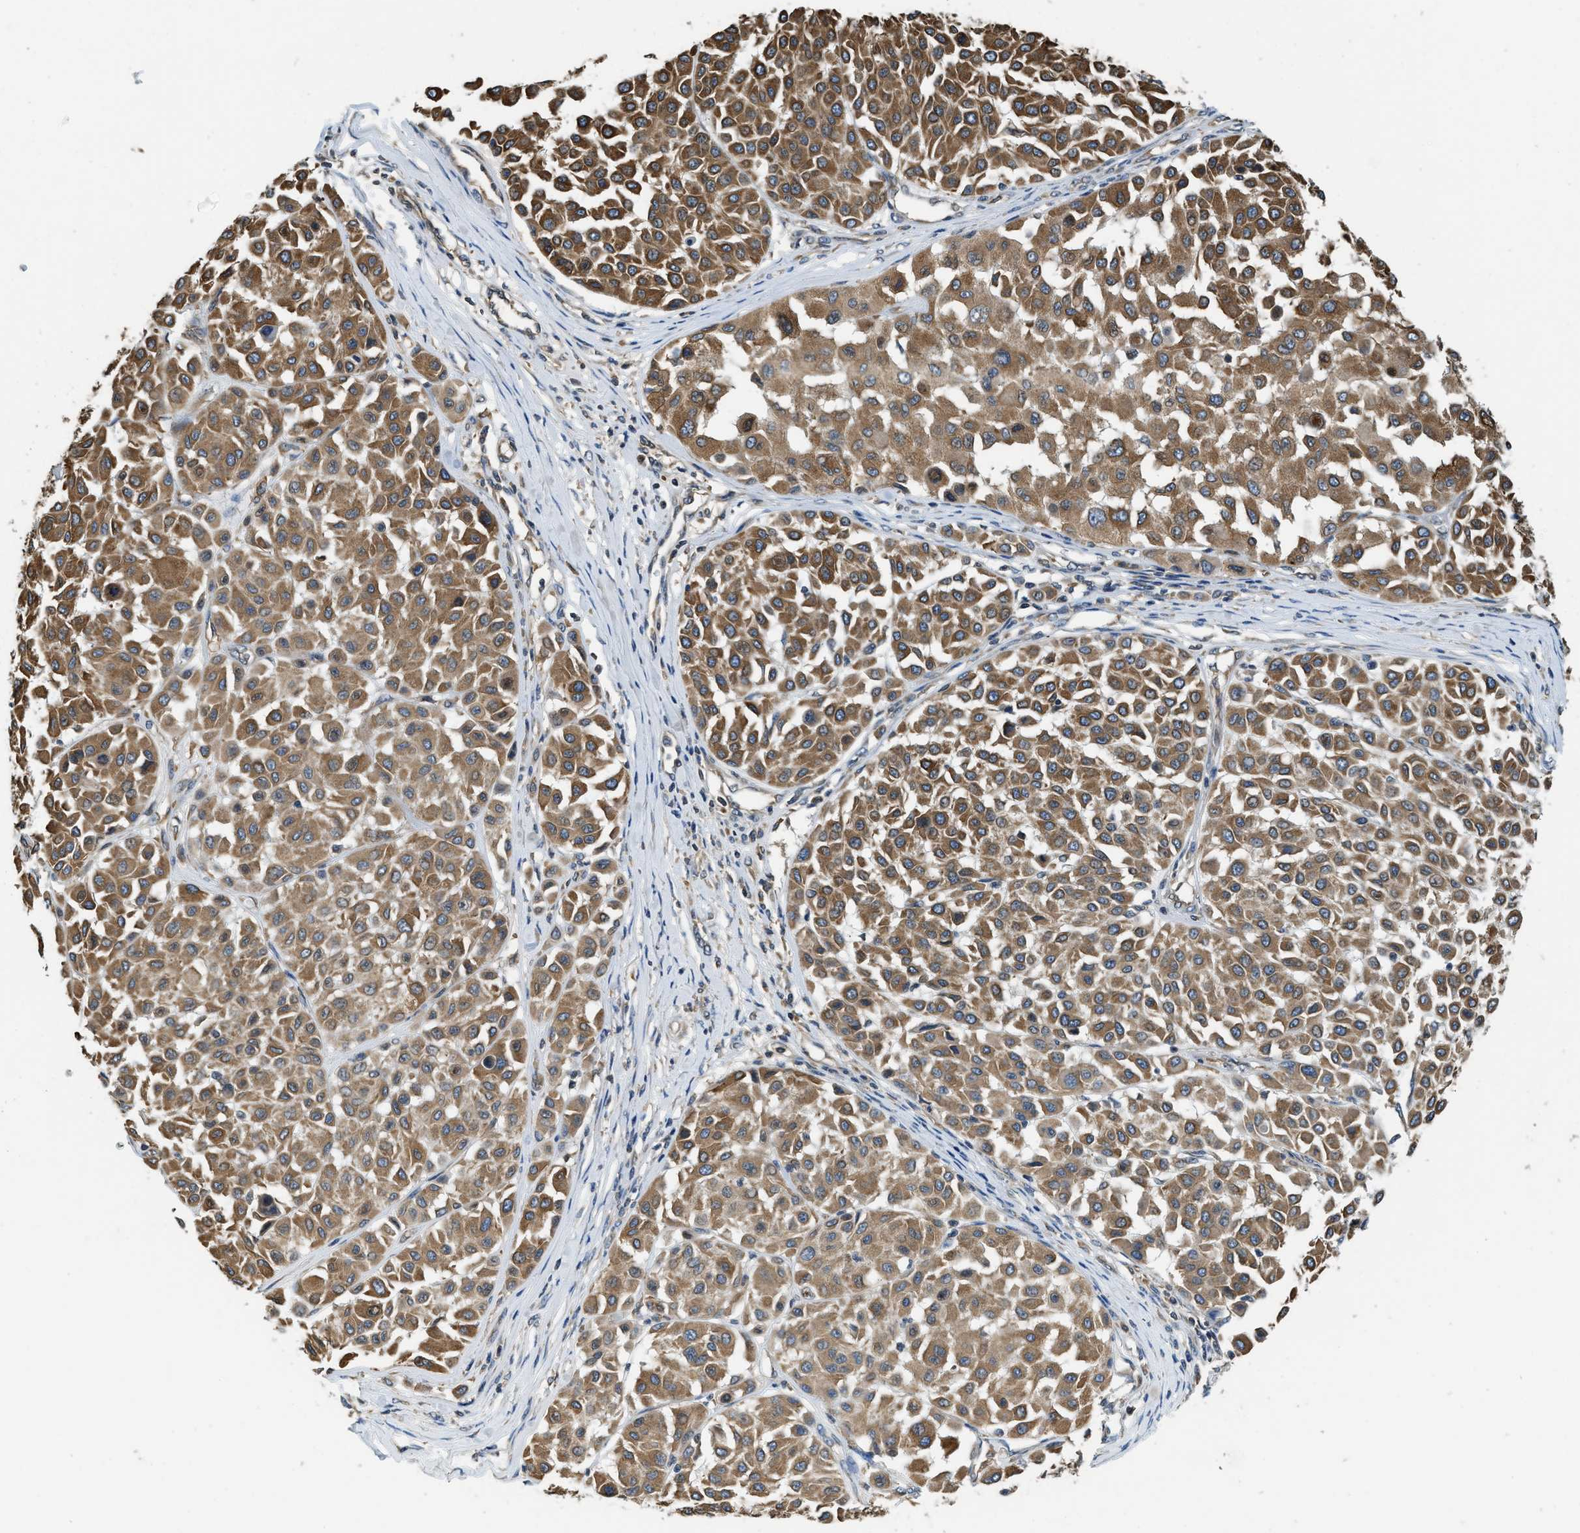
{"staining": {"intensity": "strong", "quantity": ">75%", "location": "cytoplasmic/membranous"}, "tissue": "melanoma", "cell_type": "Tumor cells", "image_type": "cancer", "snomed": [{"axis": "morphology", "description": "Malignant melanoma, Metastatic site"}, {"axis": "topography", "description": "Soft tissue"}], "caption": "A brown stain highlights strong cytoplasmic/membranous positivity of a protein in human malignant melanoma (metastatic site) tumor cells.", "gene": "BCAP31", "patient": {"sex": "male", "age": 41}}